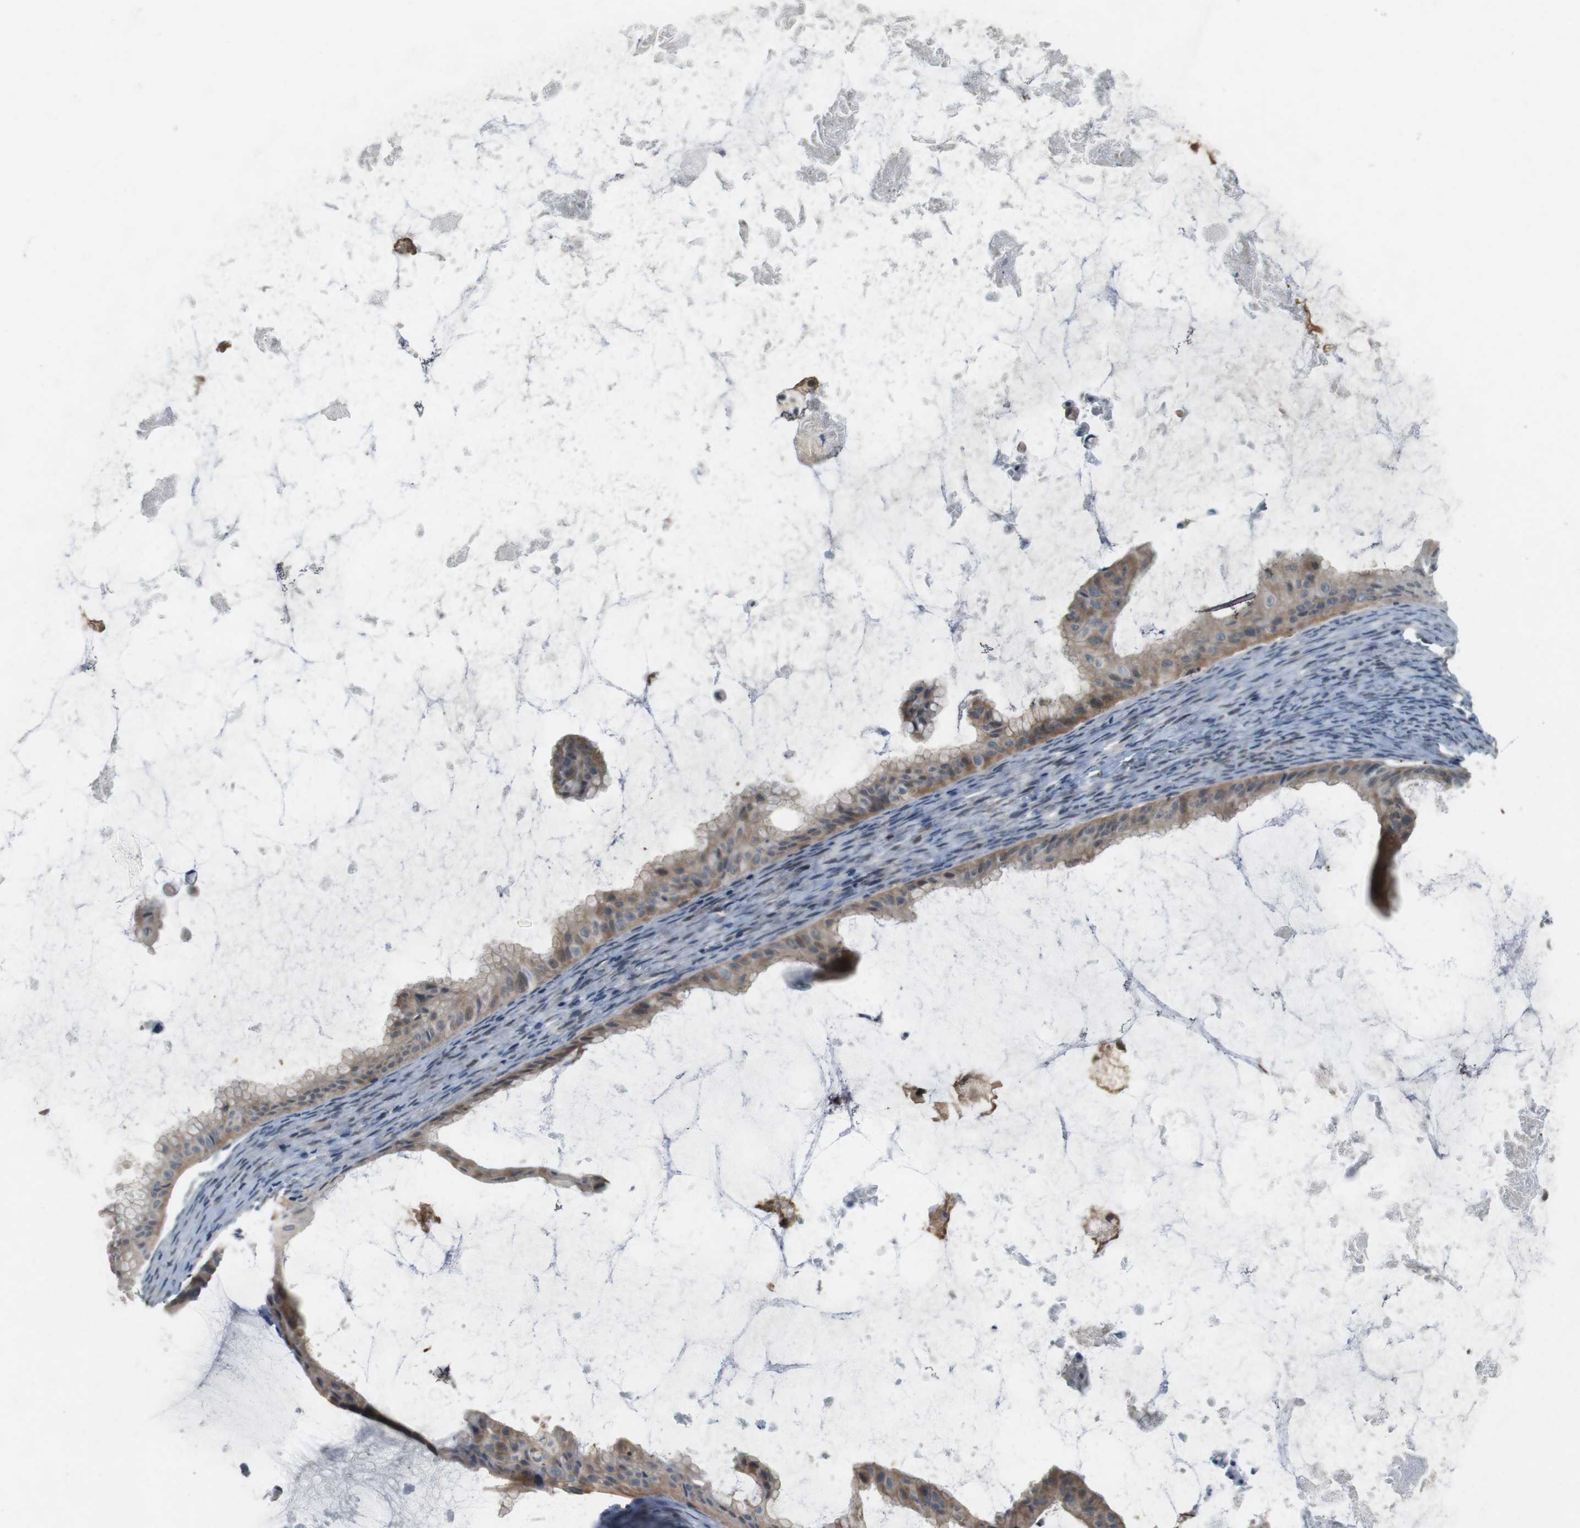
{"staining": {"intensity": "weak", "quantity": ">75%", "location": "cytoplasmic/membranous"}, "tissue": "ovarian cancer", "cell_type": "Tumor cells", "image_type": "cancer", "snomed": [{"axis": "morphology", "description": "Cystadenocarcinoma, mucinous, NOS"}, {"axis": "topography", "description": "Ovary"}], "caption": "Tumor cells show low levels of weak cytoplasmic/membranous positivity in about >75% of cells in ovarian cancer (mucinous cystadenocarcinoma).", "gene": "CDK14", "patient": {"sex": "female", "age": 61}}